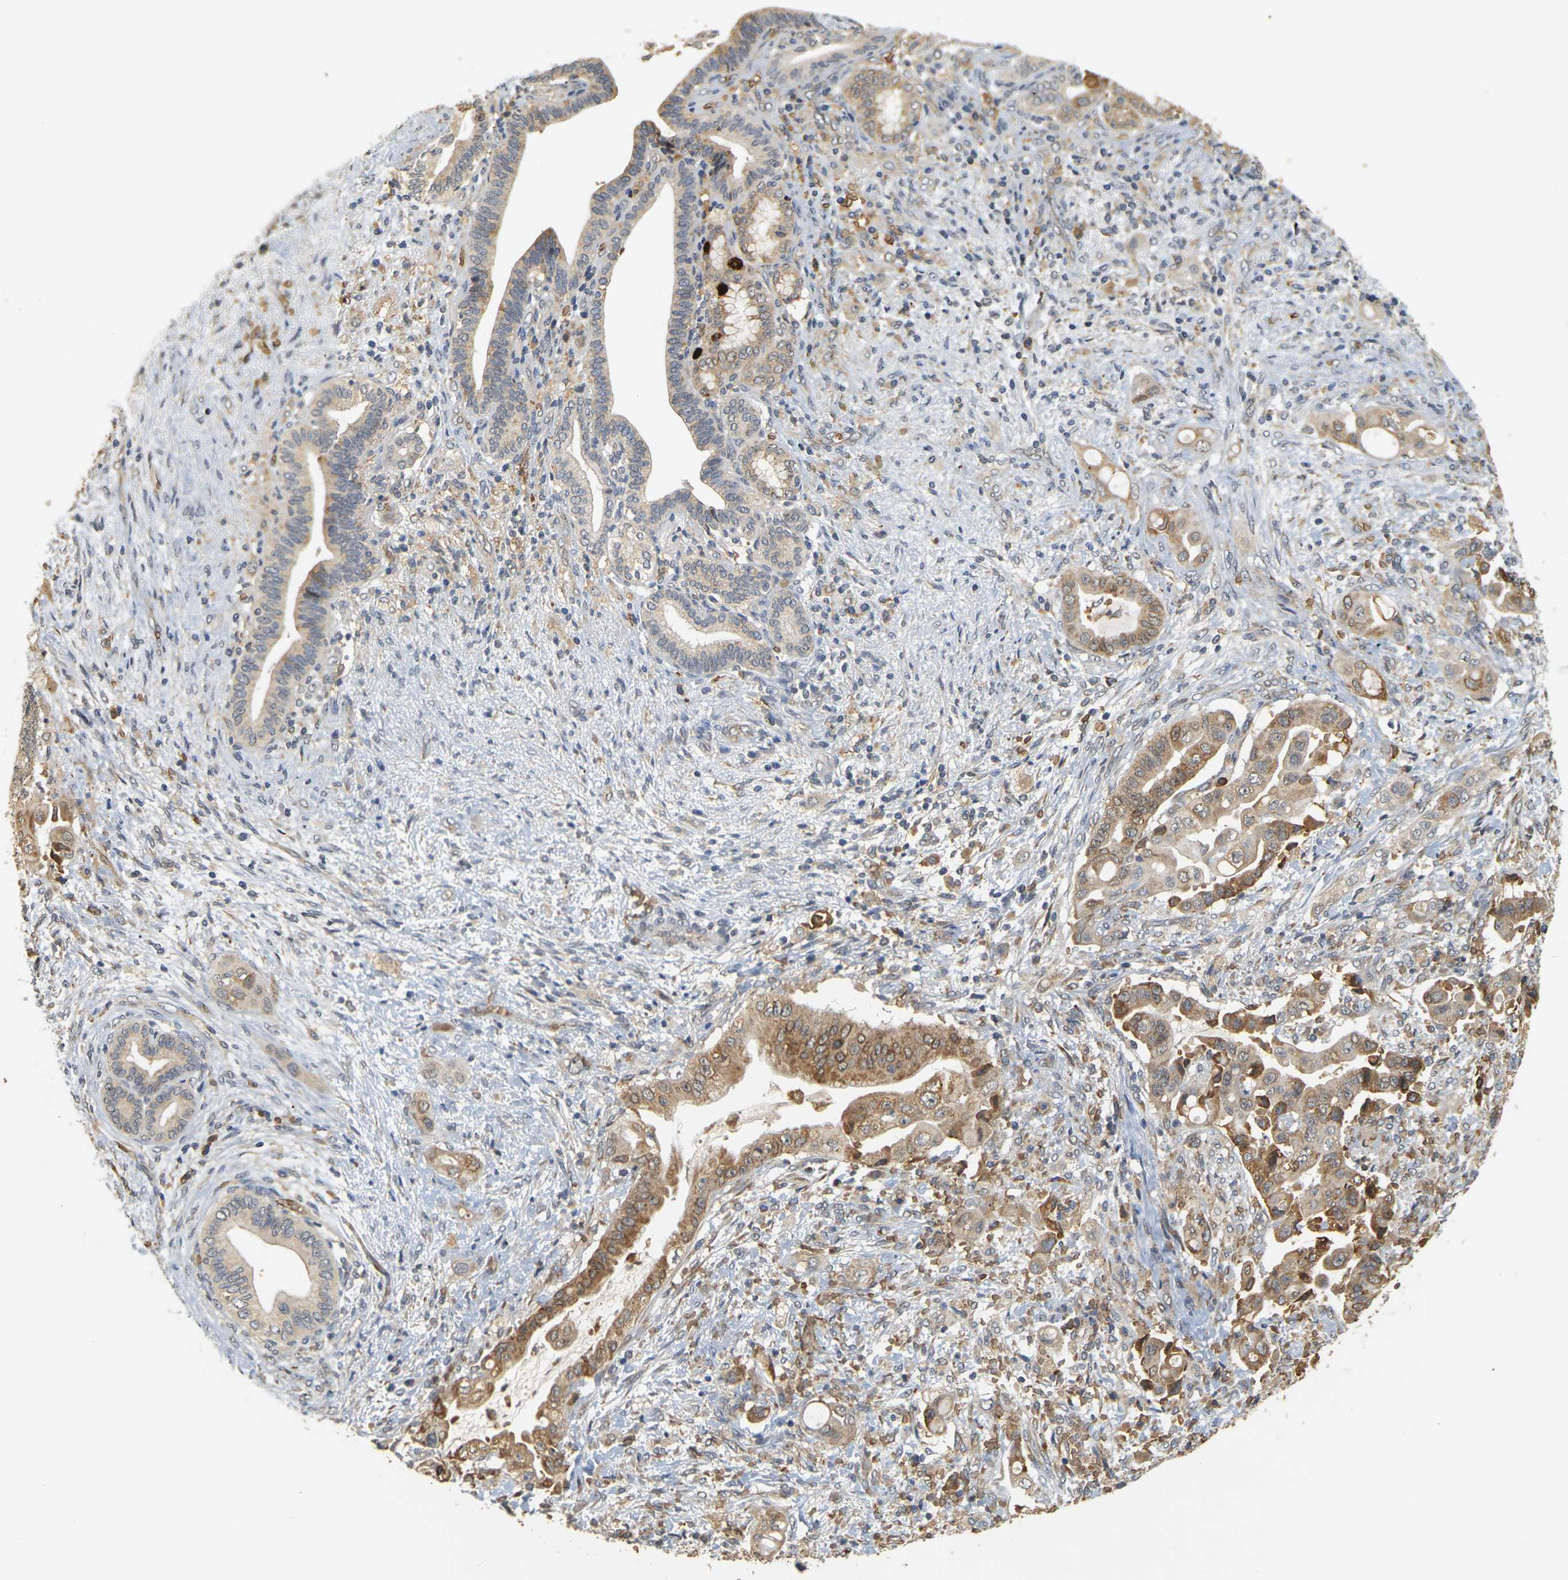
{"staining": {"intensity": "moderate", "quantity": ">75%", "location": "cytoplasmic/membranous"}, "tissue": "liver cancer", "cell_type": "Tumor cells", "image_type": "cancer", "snomed": [{"axis": "morphology", "description": "Cholangiocarcinoma"}, {"axis": "topography", "description": "Liver"}], "caption": "Approximately >75% of tumor cells in human liver cancer (cholangiocarcinoma) show moderate cytoplasmic/membranous protein staining as visualized by brown immunohistochemical staining.", "gene": "MEGF9", "patient": {"sex": "female", "age": 61}}